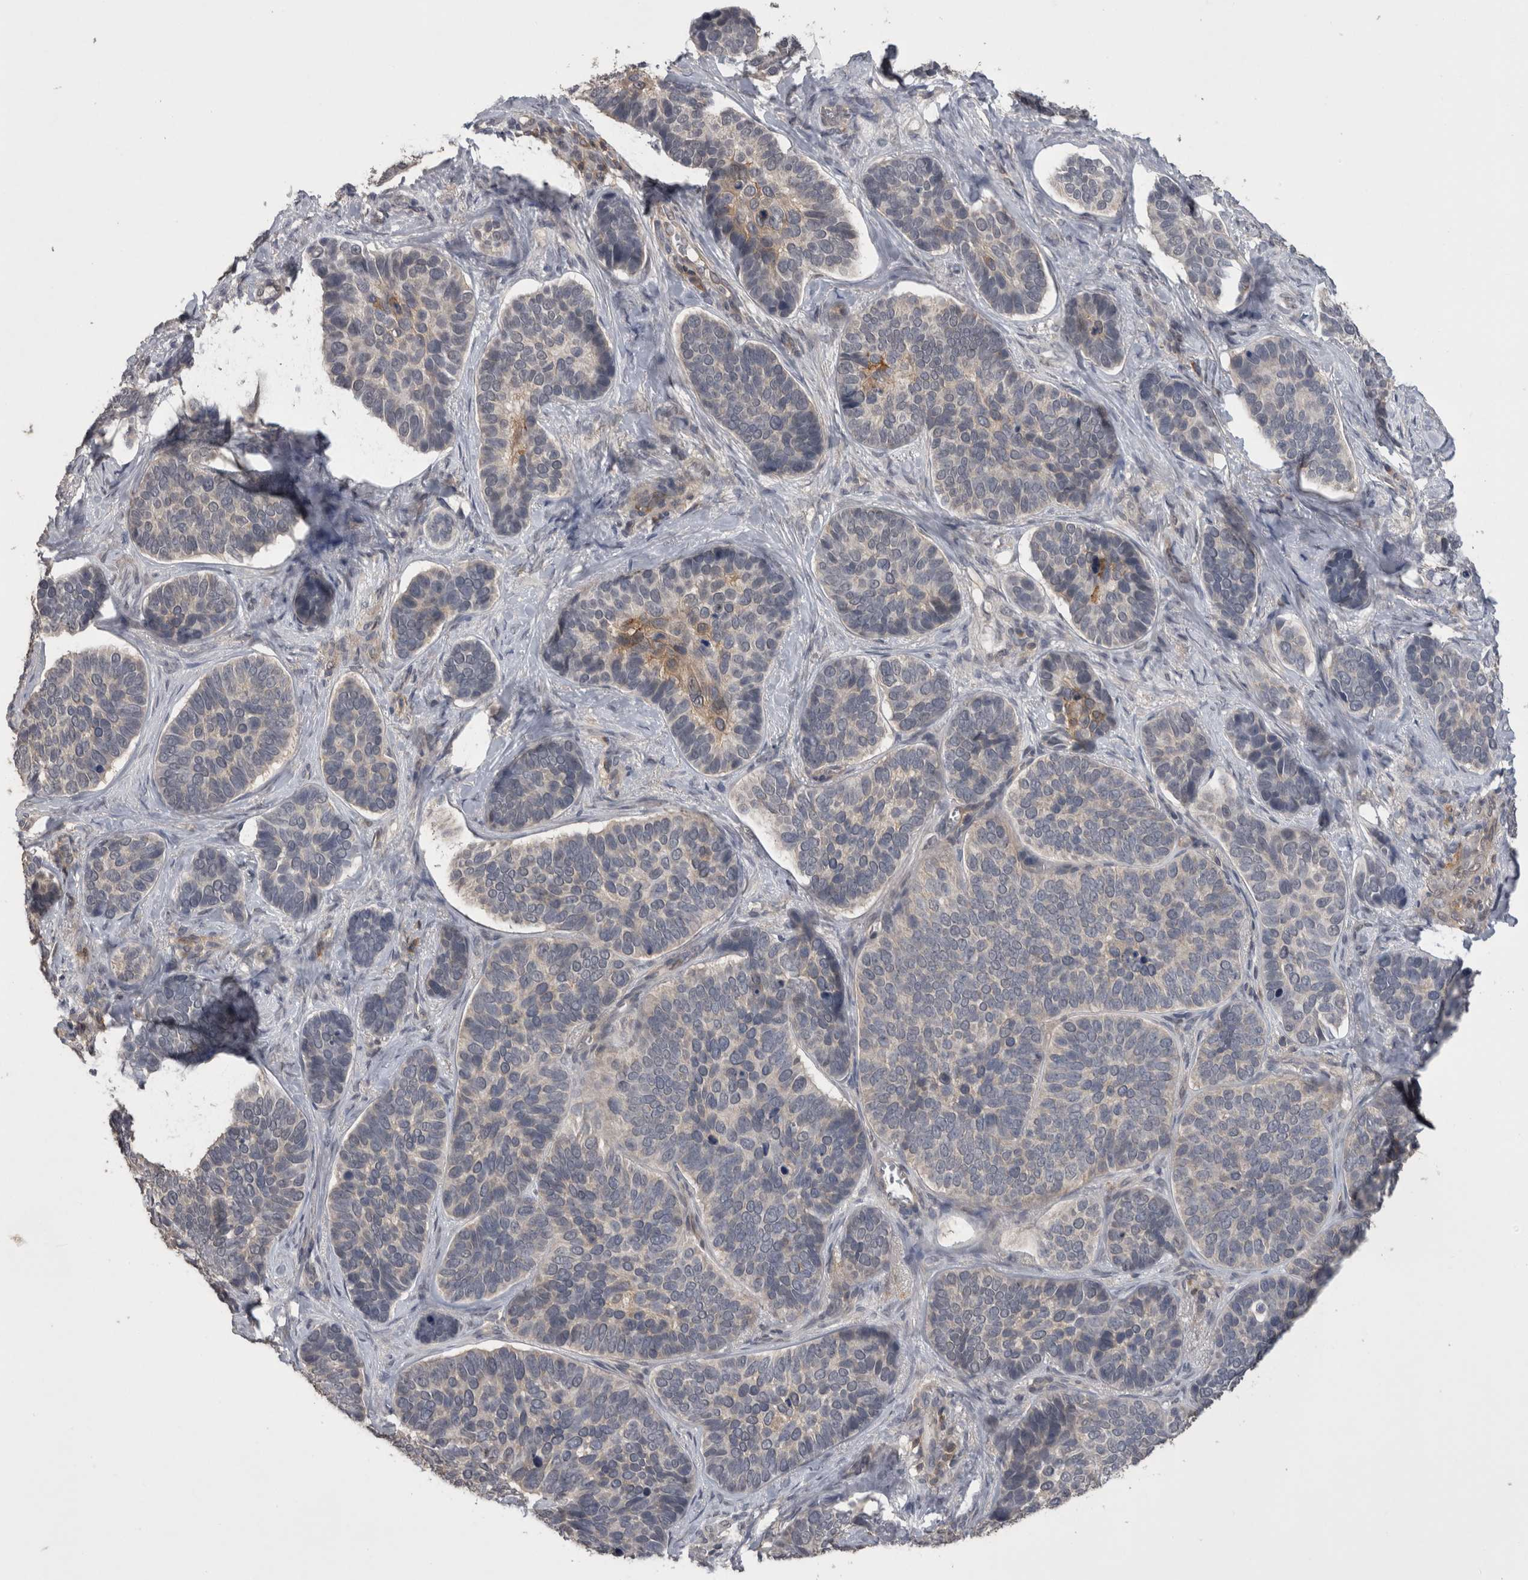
{"staining": {"intensity": "negative", "quantity": "none", "location": "none"}, "tissue": "skin cancer", "cell_type": "Tumor cells", "image_type": "cancer", "snomed": [{"axis": "morphology", "description": "Basal cell carcinoma"}, {"axis": "topography", "description": "Skin"}], "caption": "Image shows no significant protein staining in tumor cells of skin basal cell carcinoma.", "gene": "NFATC2", "patient": {"sex": "male", "age": 62}}